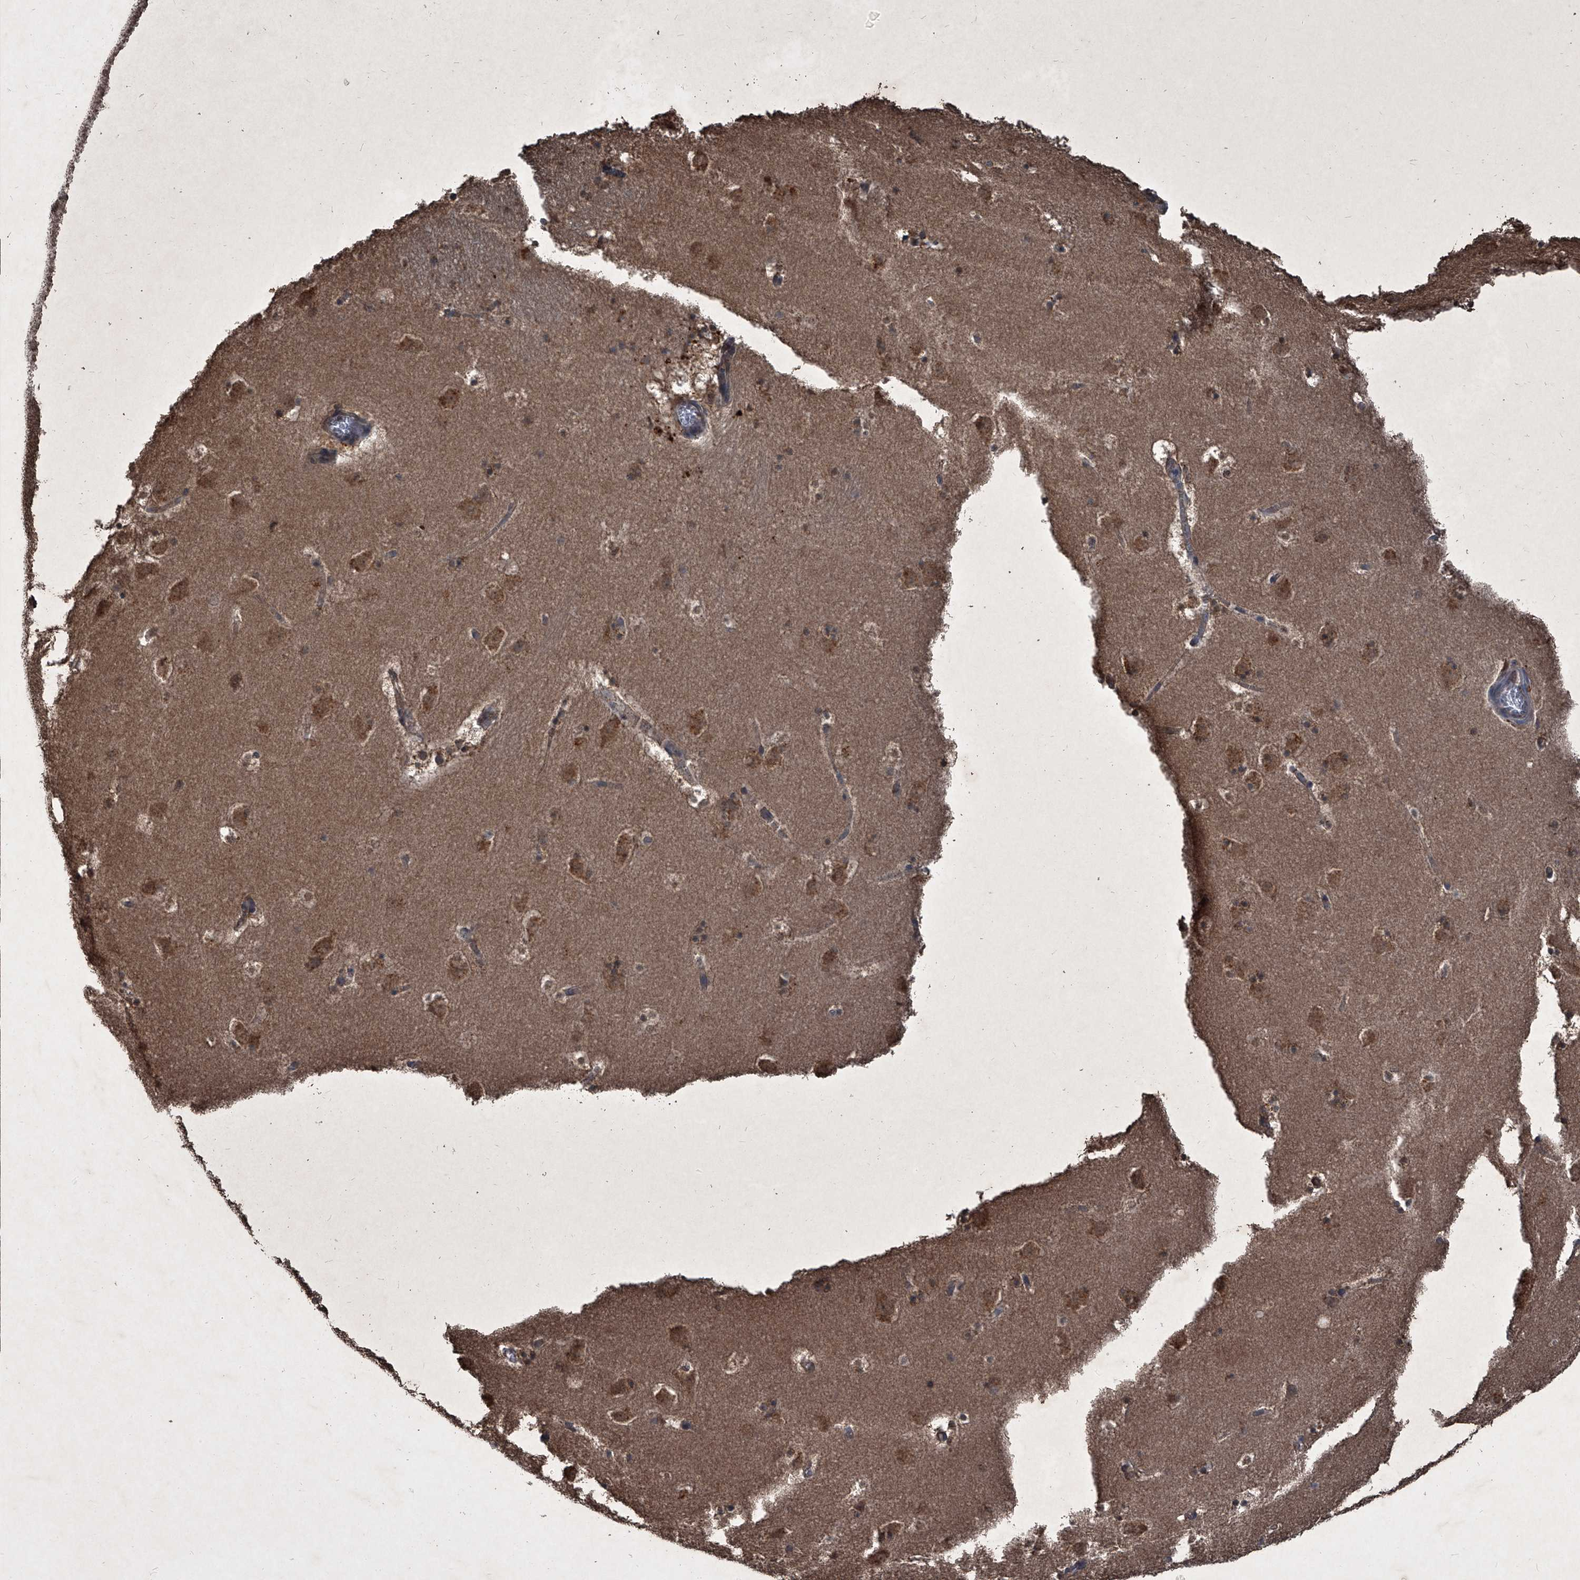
{"staining": {"intensity": "weak", "quantity": ">75%", "location": "cytoplasmic/membranous"}, "tissue": "caudate", "cell_type": "Glial cells", "image_type": "normal", "snomed": [{"axis": "morphology", "description": "Normal tissue, NOS"}, {"axis": "topography", "description": "Lateral ventricle wall"}], "caption": "Glial cells display low levels of weak cytoplasmic/membranous positivity in about >75% of cells in benign caudate.", "gene": "MAPKAP1", "patient": {"sex": "male", "age": 45}}